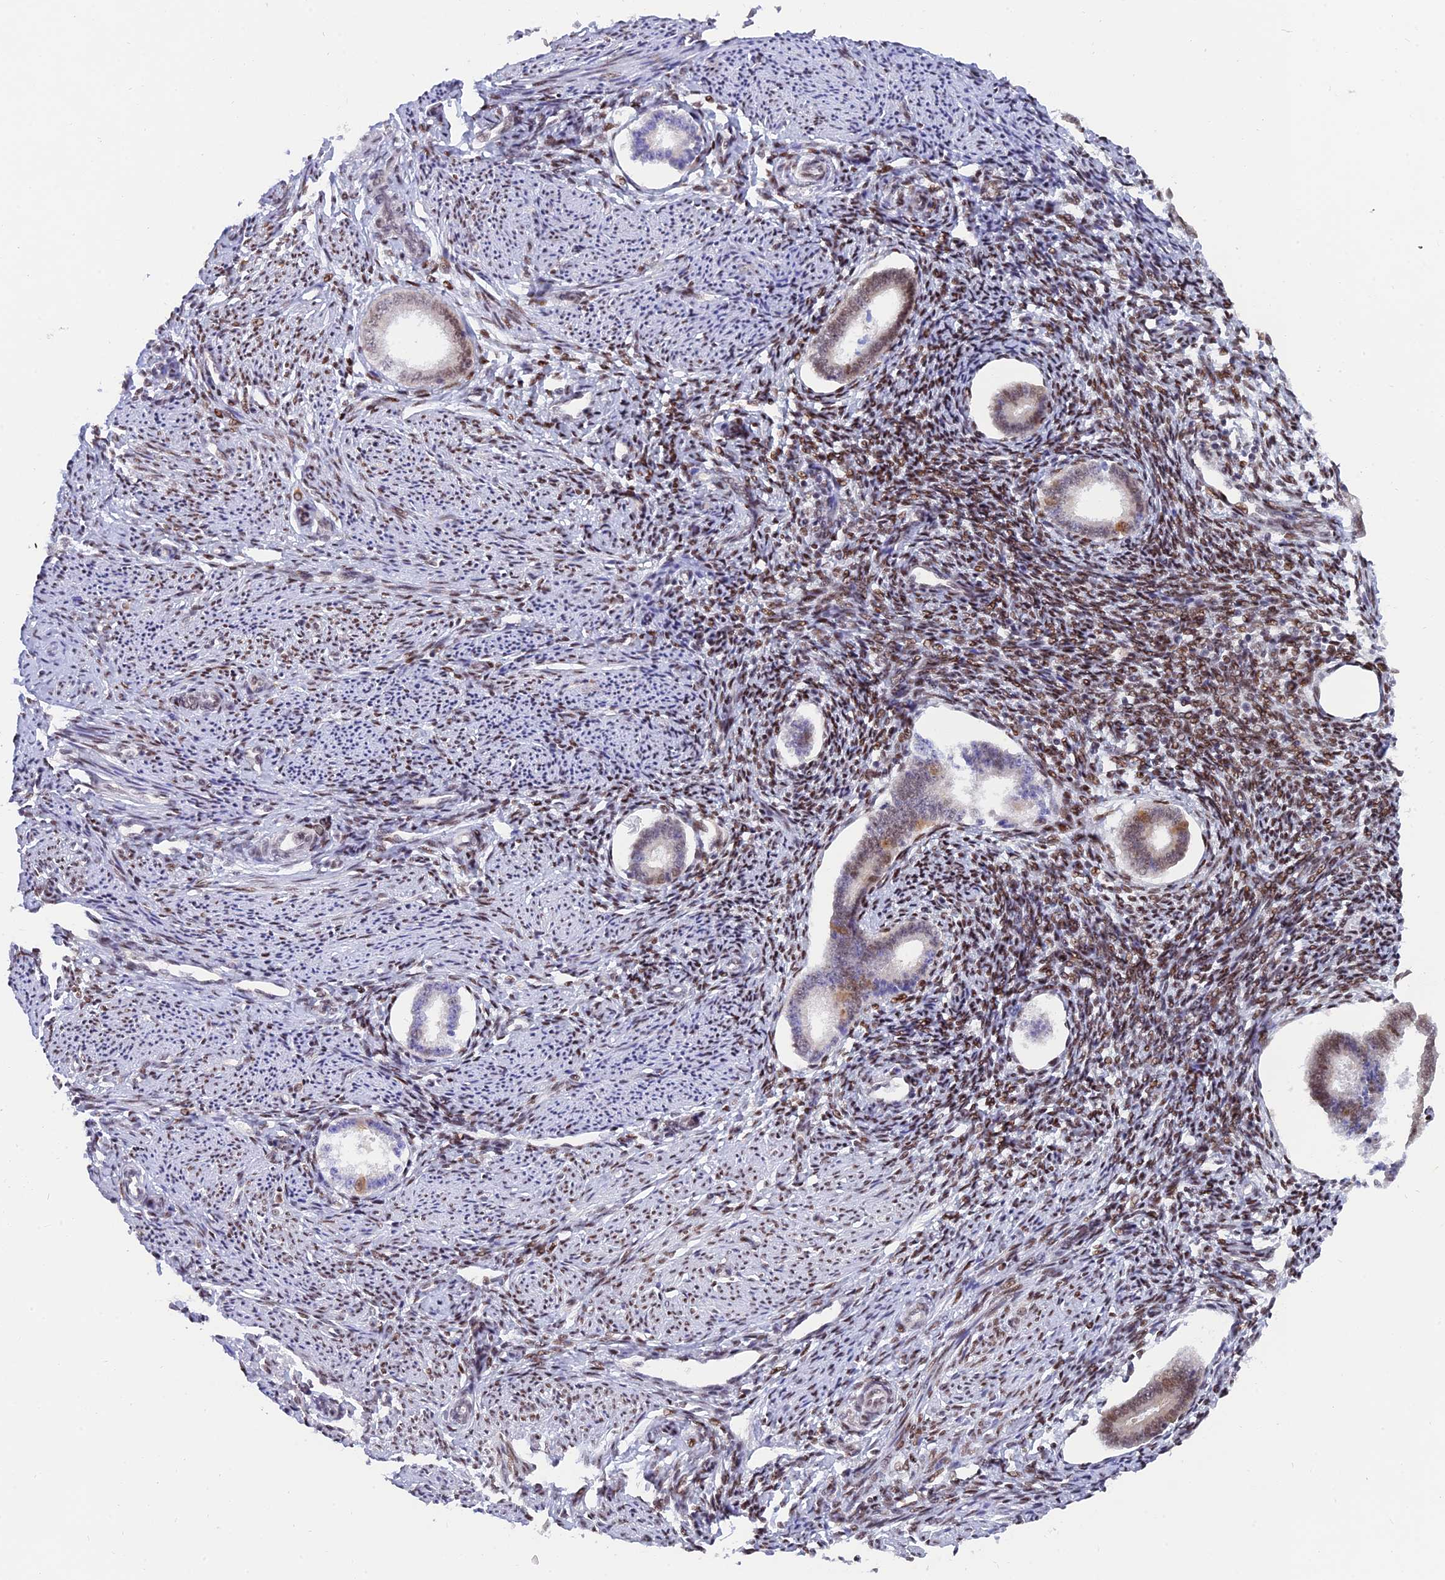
{"staining": {"intensity": "moderate", "quantity": "25%-75%", "location": "nuclear"}, "tissue": "endometrium", "cell_type": "Cells in endometrial stroma", "image_type": "normal", "snomed": [{"axis": "morphology", "description": "Normal tissue, NOS"}, {"axis": "topography", "description": "Endometrium"}], "caption": "Immunohistochemistry (DAB) staining of benign human endometrium exhibits moderate nuclear protein staining in about 25%-75% of cells in endometrial stroma. The protein of interest is stained brown, and the nuclei are stained in blue (DAB (3,3'-diaminobenzidine) IHC with brightfield microscopy, high magnification).", "gene": "DPY30", "patient": {"sex": "female", "age": 56}}